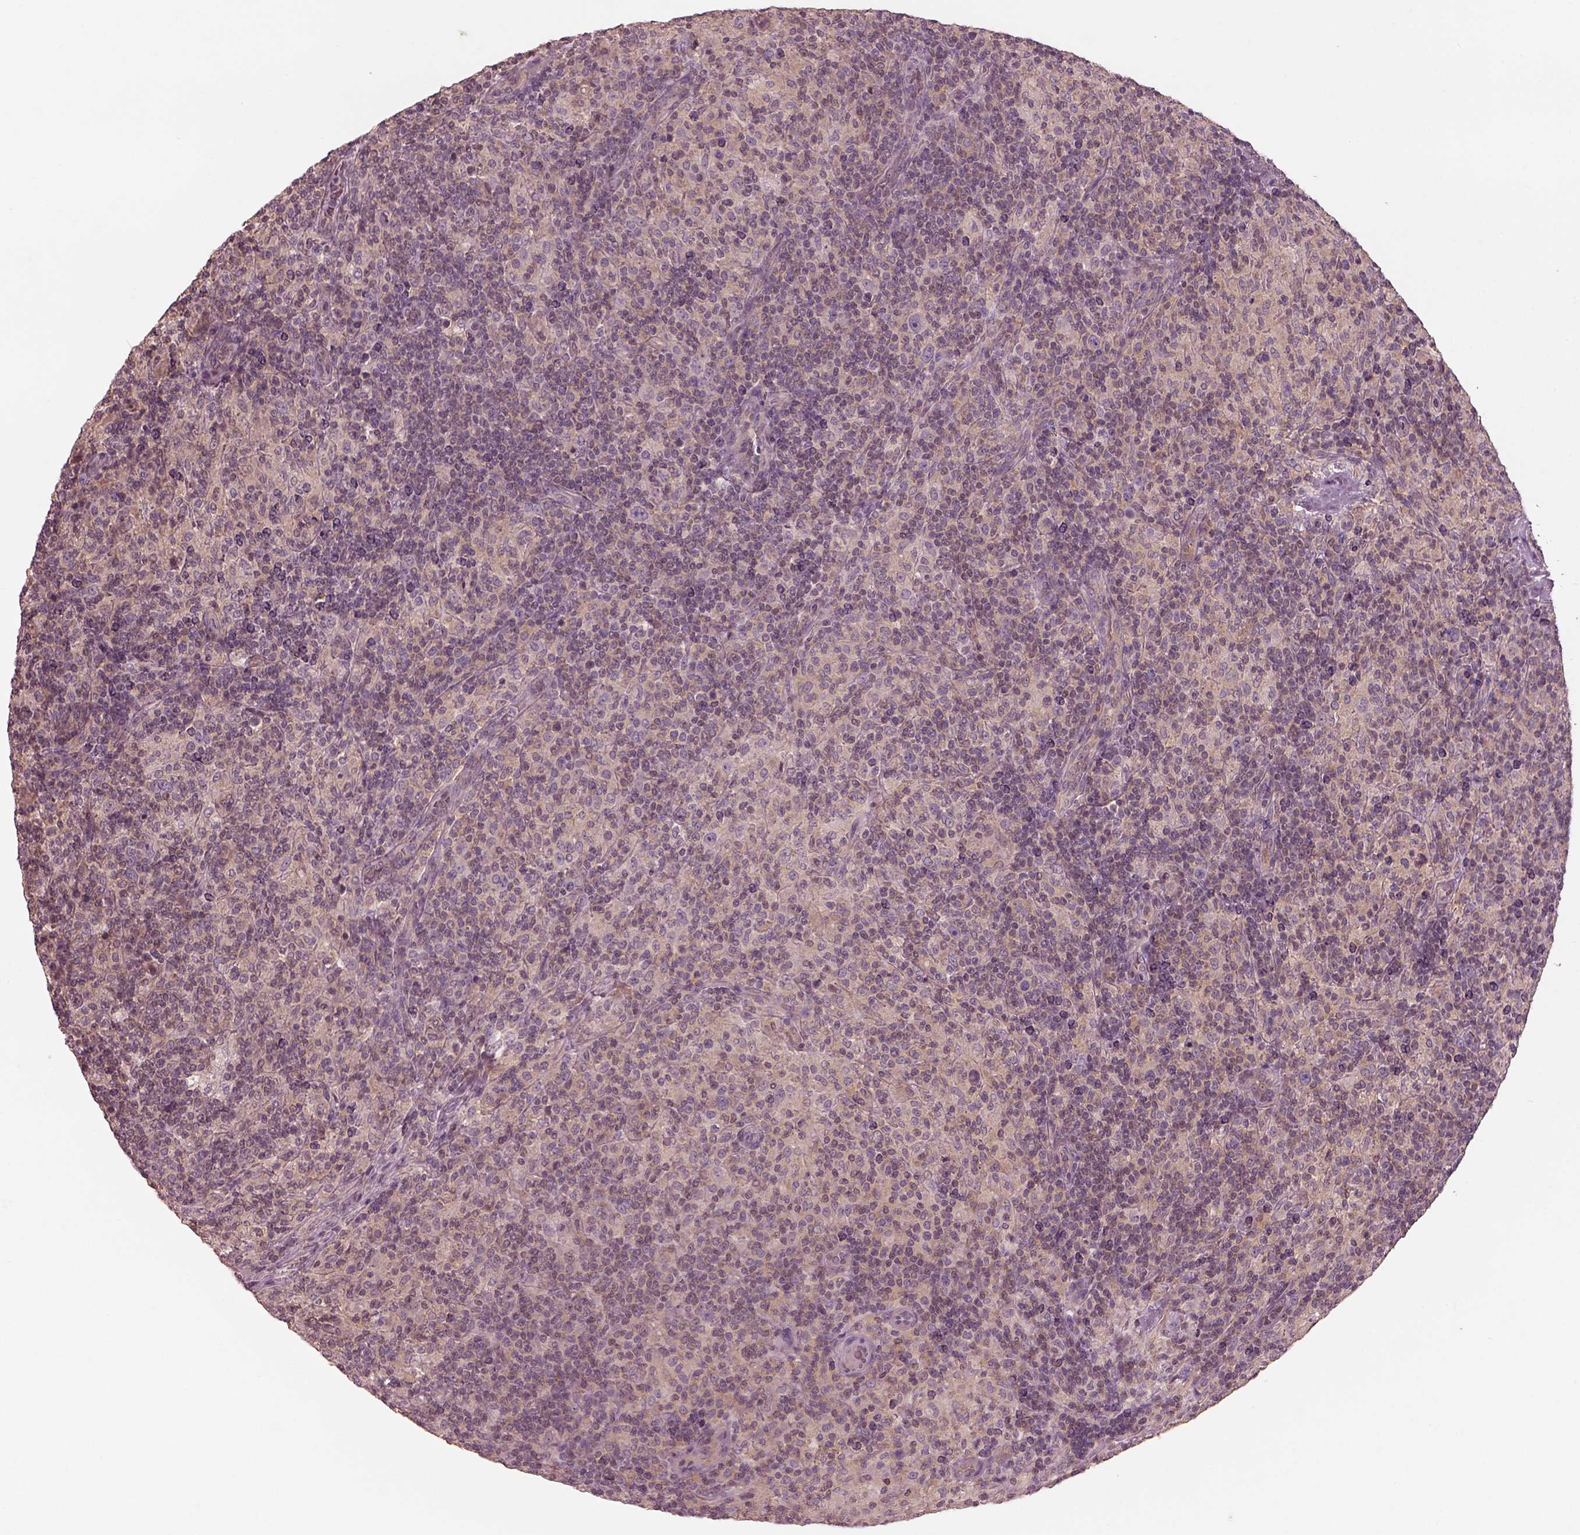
{"staining": {"intensity": "negative", "quantity": "none", "location": "none"}, "tissue": "lymphoma", "cell_type": "Tumor cells", "image_type": "cancer", "snomed": [{"axis": "morphology", "description": "Hodgkin's disease, NOS"}, {"axis": "topography", "description": "Lymph node"}], "caption": "Histopathology image shows no significant protein expression in tumor cells of Hodgkin's disease. (Stains: DAB IHC with hematoxylin counter stain, Microscopy: brightfield microscopy at high magnification).", "gene": "PRKACG", "patient": {"sex": "male", "age": 70}}